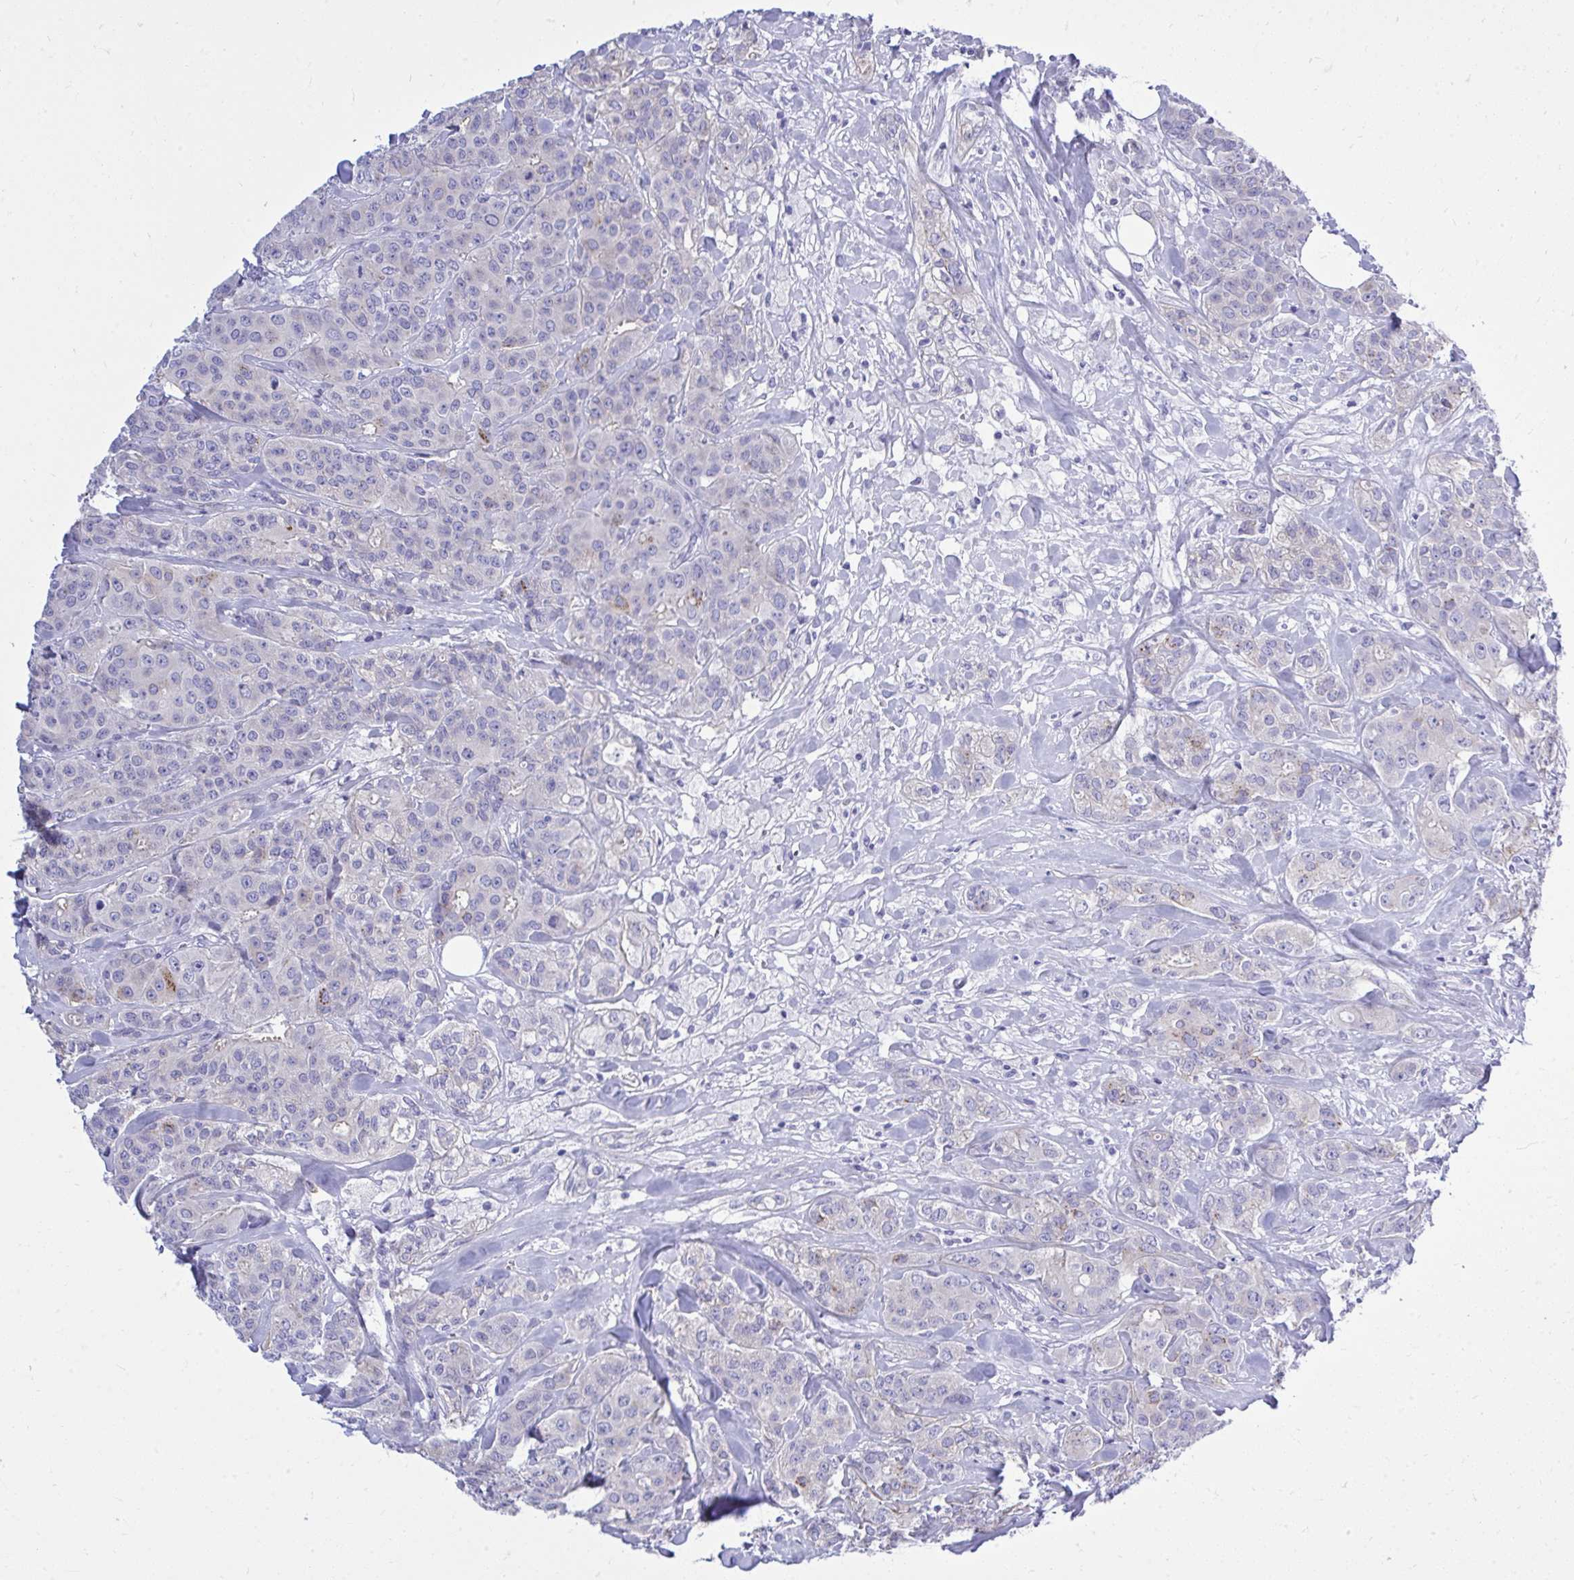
{"staining": {"intensity": "negative", "quantity": "none", "location": "none"}, "tissue": "breast cancer", "cell_type": "Tumor cells", "image_type": "cancer", "snomed": [{"axis": "morphology", "description": "Normal tissue, NOS"}, {"axis": "morphology", "description": "Duct carcinoma"}, {"axis": "topography", "description": "Breast"}], "caption": "Immunohistochemistry (IHC) photomicrograph of breast cancer stained for a protein (brown), which shows no expression in tumor cells. The staining is performed using DAB brown chromogen with nuclei counter-stained in using hematoxylin.", "gene": "PSD", "patient": {"sex": "female", "age": 43}}